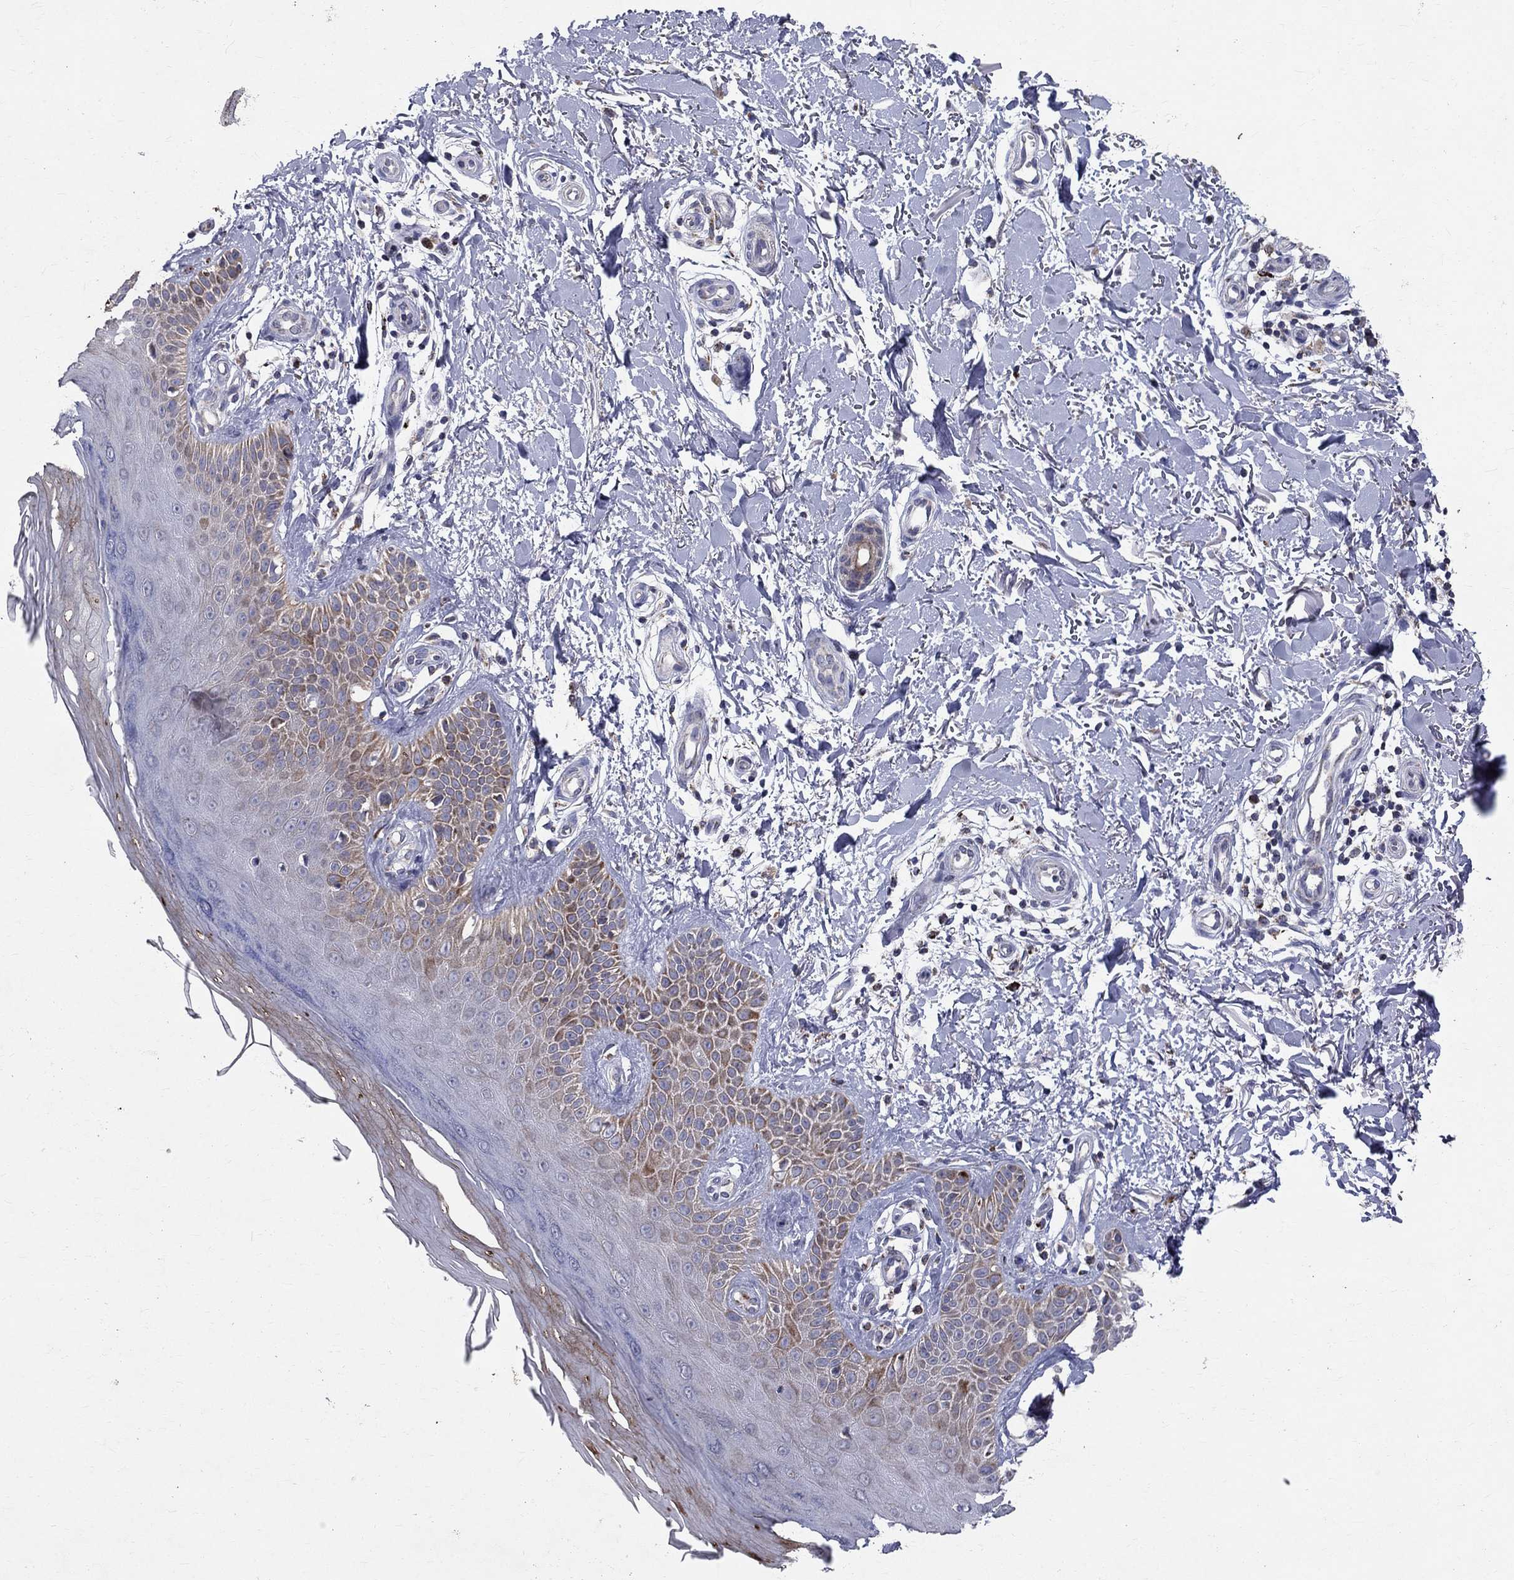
{"staining": {"intensity": "negative", "quantity": "none", "location": "none"}, "tissue": "skin", "cell_type": "Fibroblasts", "image_type": "normal", "snomed": [{"axis": "morphology", "description": "Normal tissue, NOS"}, {"axis": "morphology", "description": "Inflammation, NOS"}, {"axis": "morphology", "description": "Fibrosis, NOS"}, {"axis": "topography", "description": "Skin"}], "caption": "Protein analysis of unremarkable skin demonstrates no significant expression in fibroblasts. (Brightfield microscopy of DAB immunohistochemistry (IHC) at high magnification).", "gene": "SLC4A10", "patient": {"sex": "male", "age": 71}}